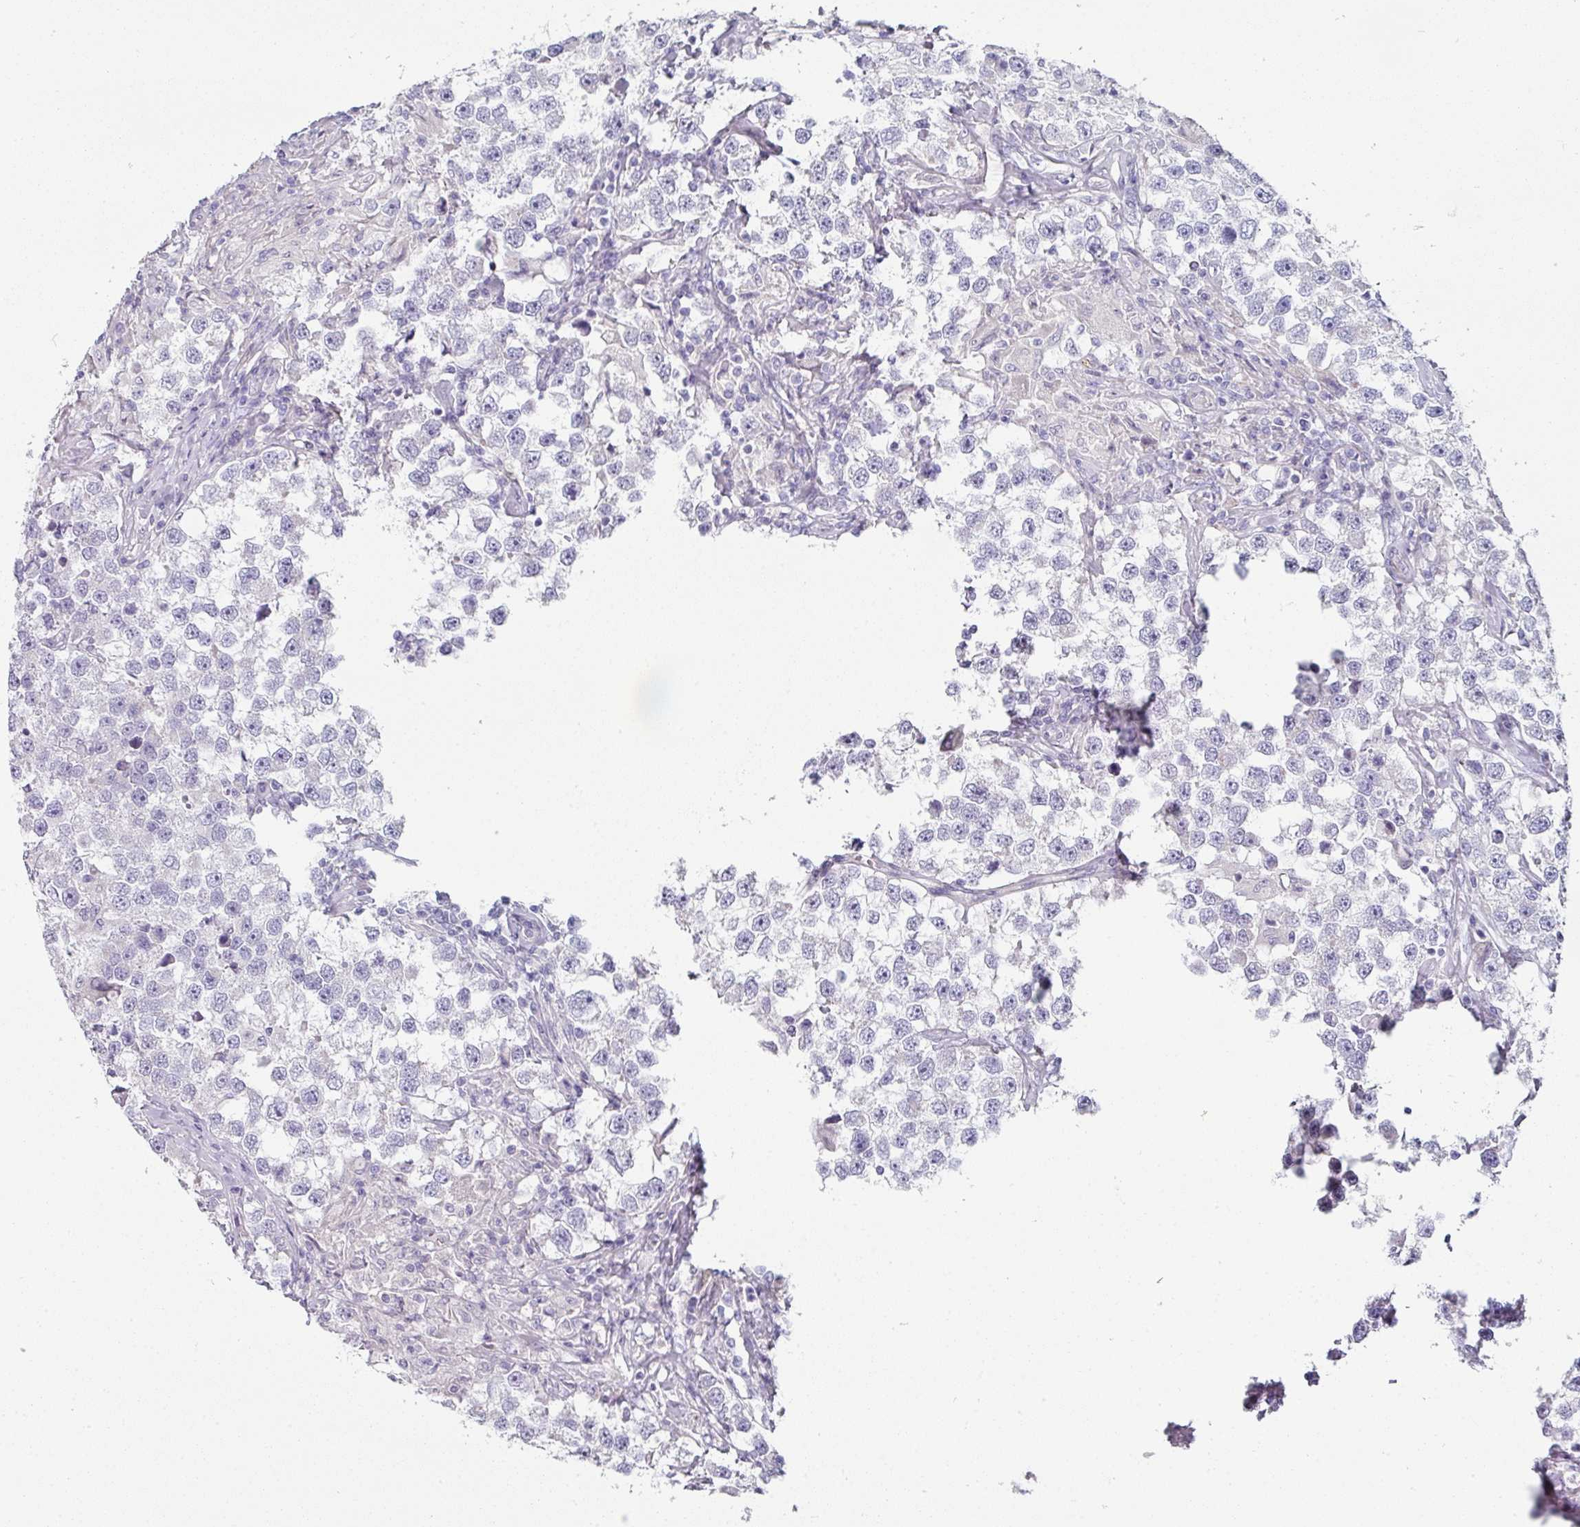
{"staining": {"intensity": "negative", "quantity": "none", "location": "none"}, "tissue": "testis cancer", "cell_type": "Tumor cells", "image_type": "cancer", "snomed": [{"axis": "morphology", "description": "Seminoma, NOS"}, {"axis": "topography", "description": "Testis"}], "caption": "Testis seminoma was stained to show a protein in brown. There is no significant staining in tumor cells.", "gene": "SLC17A7", "patient": {"sex": "male", "age": 46}}